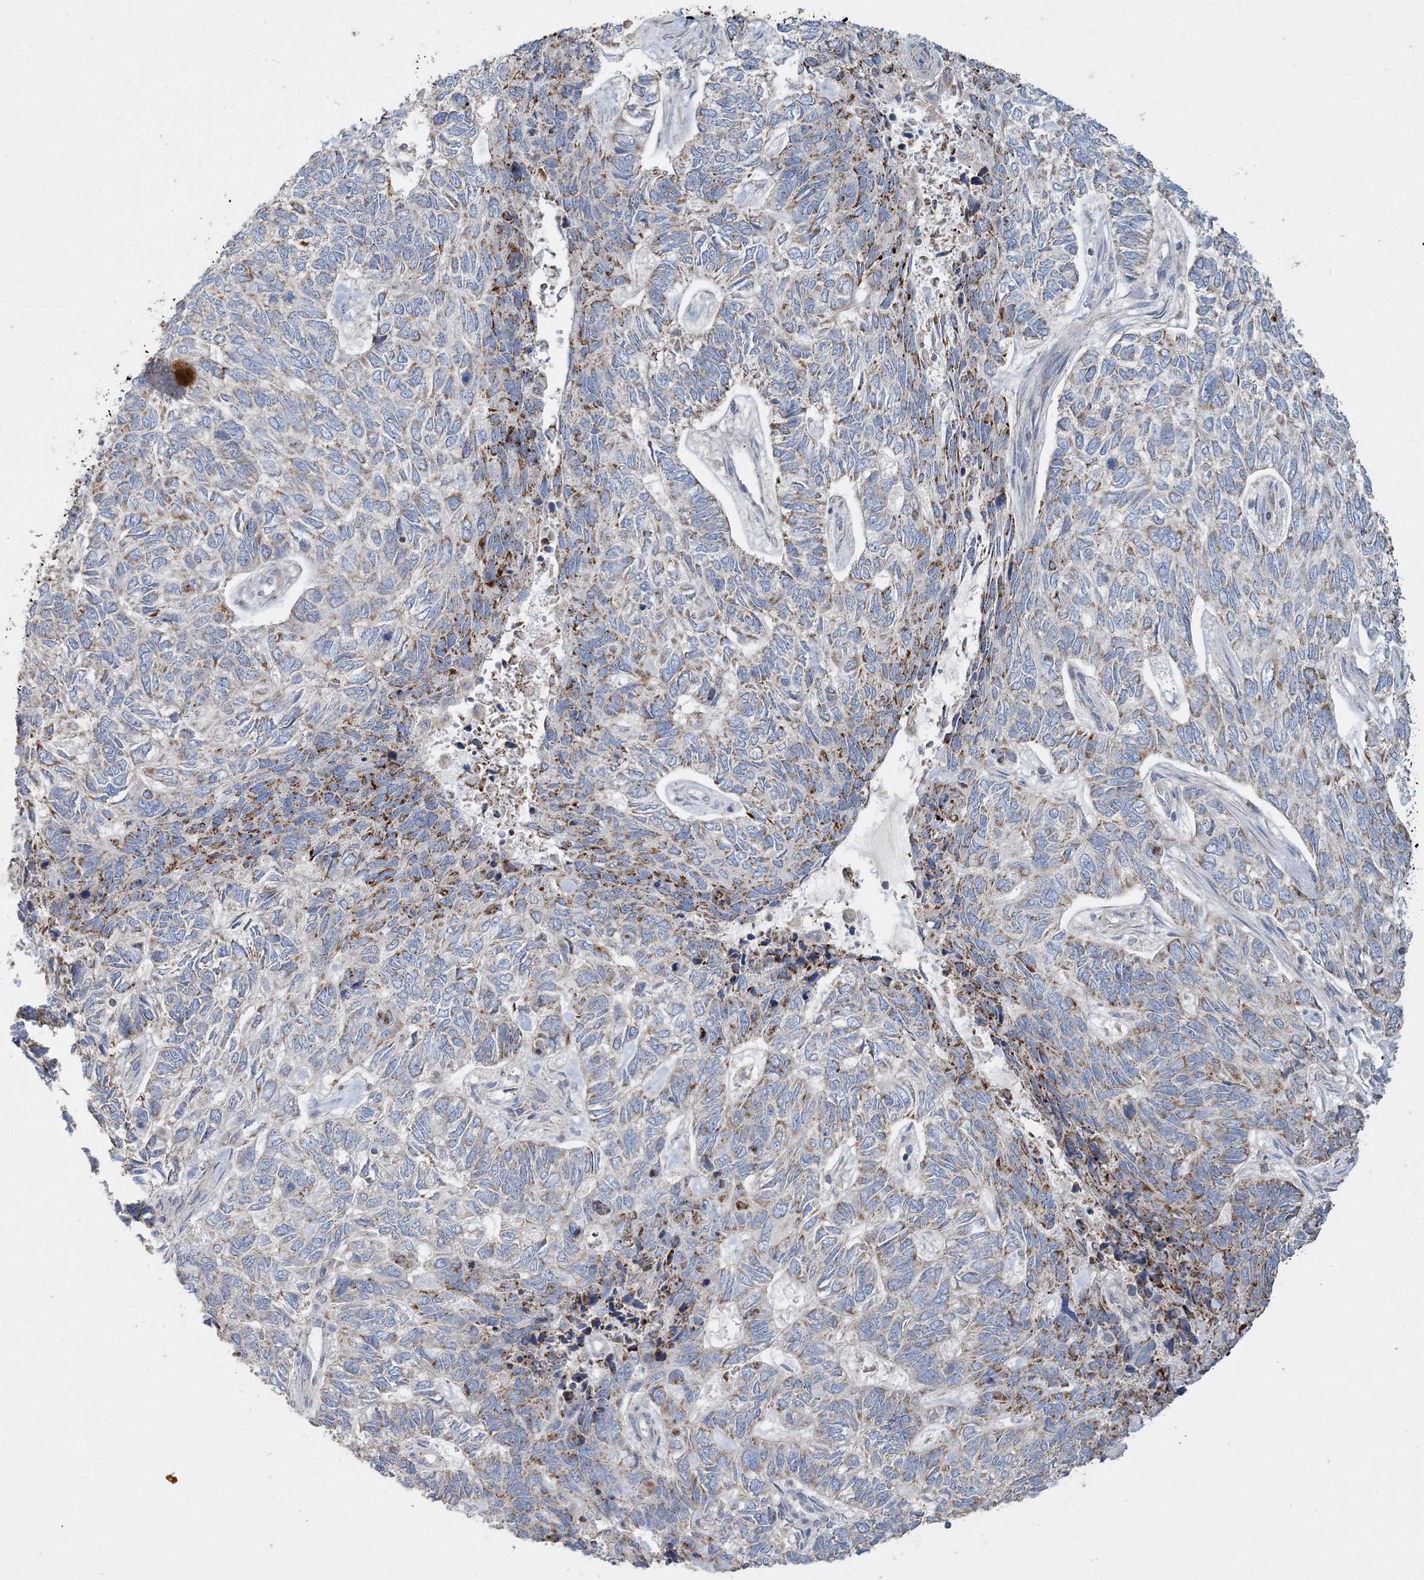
{"staining": {"intensity": "moderate", "quantity": "25%-75%", "location": "cytoplasmic/membranous"}, "tissue": "skin cancer", "cell_type": "Tumor cells", "image_type": "cancer", "snomed": [{"axis": "morphology", "description": "Basal cell carcinoma"}, {"axis": "topography", "description": "Skin"}], "caption": "IHC staining of skin cancer, which shows medium levels of moderate cytoplasmic/membranous positivity in approximately 25%-75% of tumor cells indicating moderate cytoplasmic/membranous protein expression. The staining was performed using DAB (3,3'-diaminobenzidine) (brown) for protein detection and nuclei were counterstained in hematoxylin (blue).", "gene": "ECHDC1", "patient": {"sex": "female", "age": 65}}